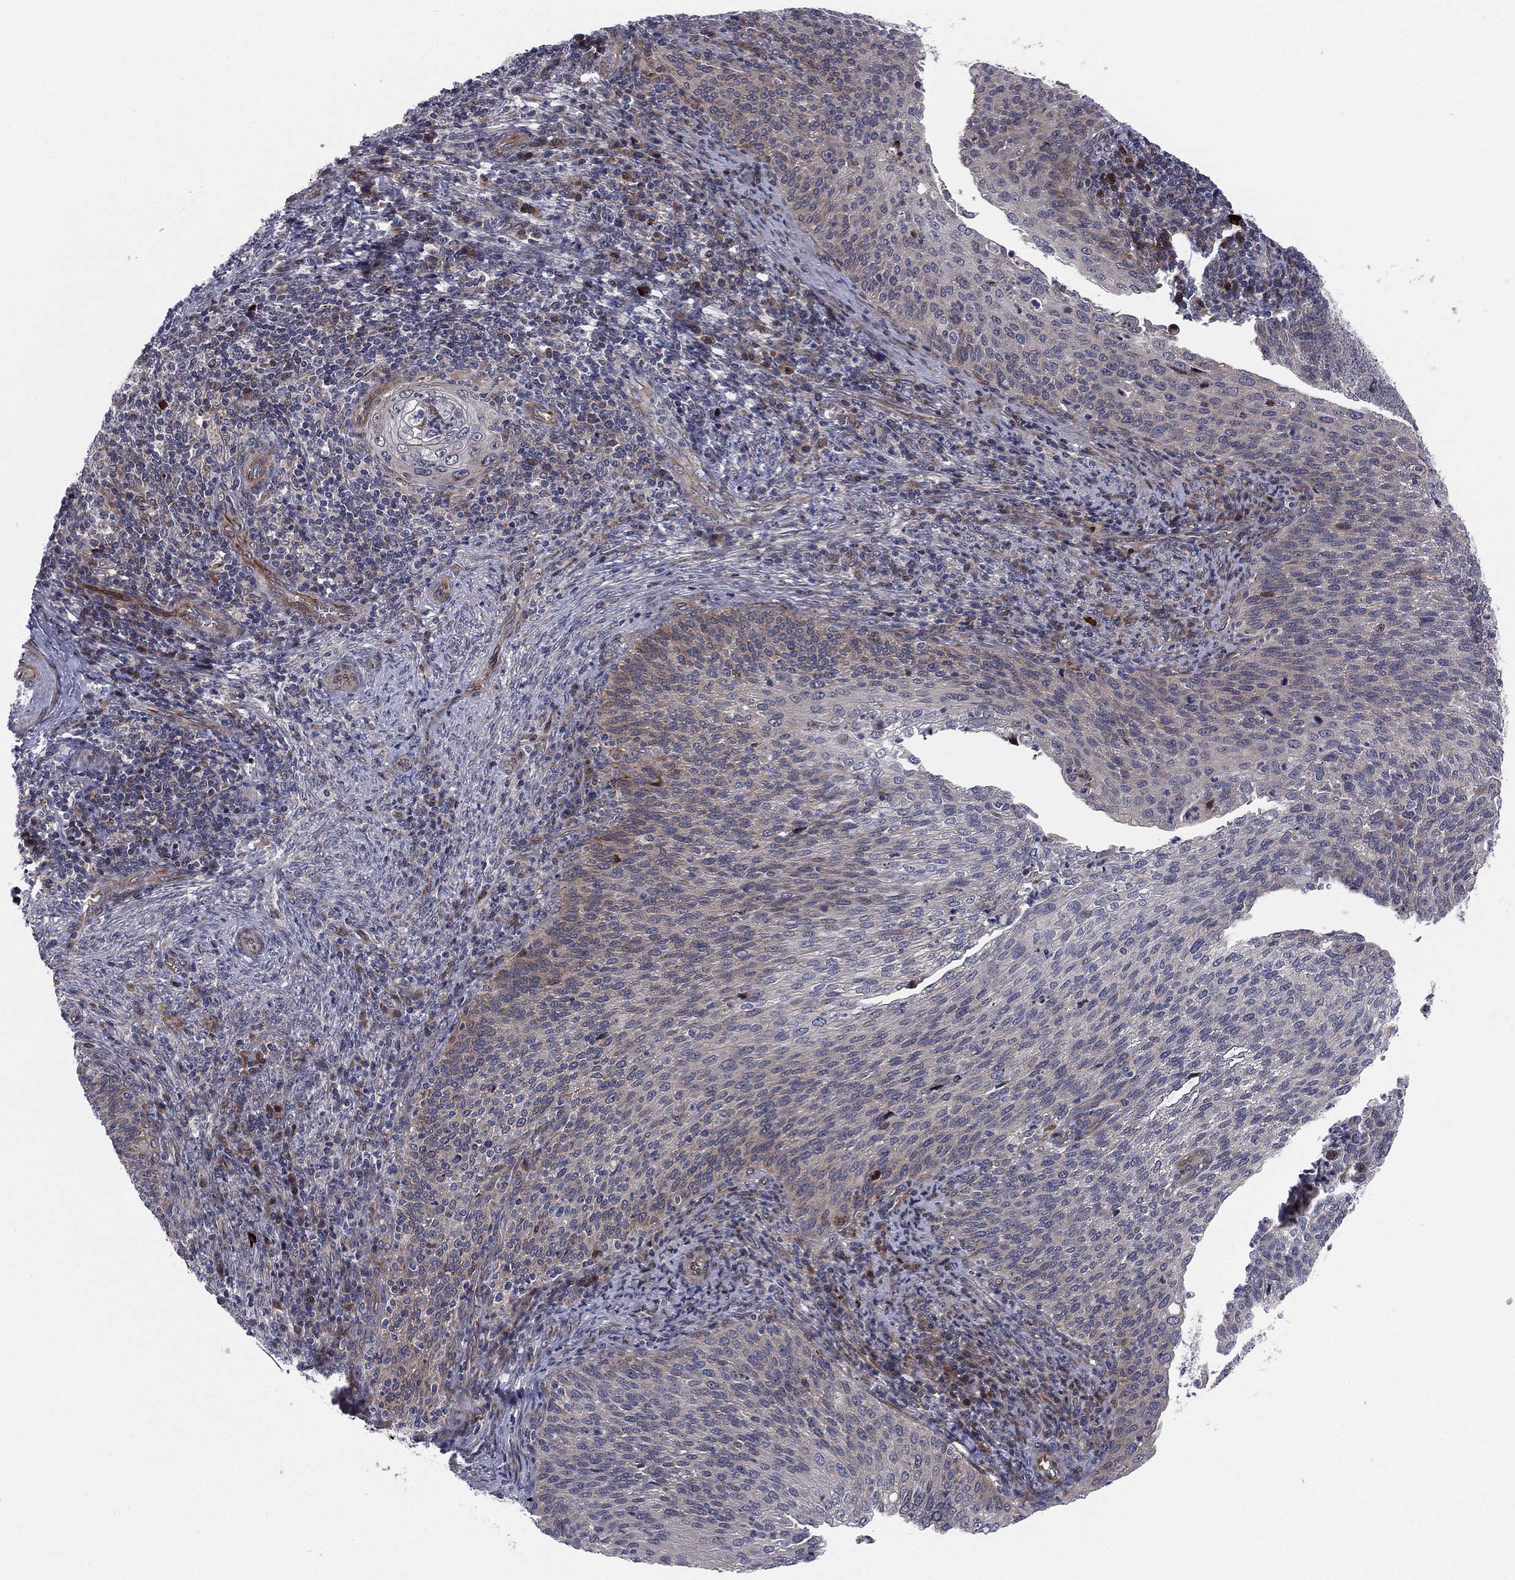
{"staining": {"intensity": "weak", "quantity": "<25%", "location": "cytoplasmic/membranous"}, "tissue": "cervical cancer", "cell_type": "Tumor cells", "image_type": "cancer", "snomed": [{"axis": "morphology", "description": "Squamous cell carcinoma, NOS"}, {"axis": "topography", "description": "Cervix"}], "caption": "This micrograph is of cervical cancer stained with IHC to label a protein in brown with the nuclei are counter-stained blue. There is no positivity in tumor cells.", "gene": "UTP14A", "patient": {"sex": "female", "age": 52}}